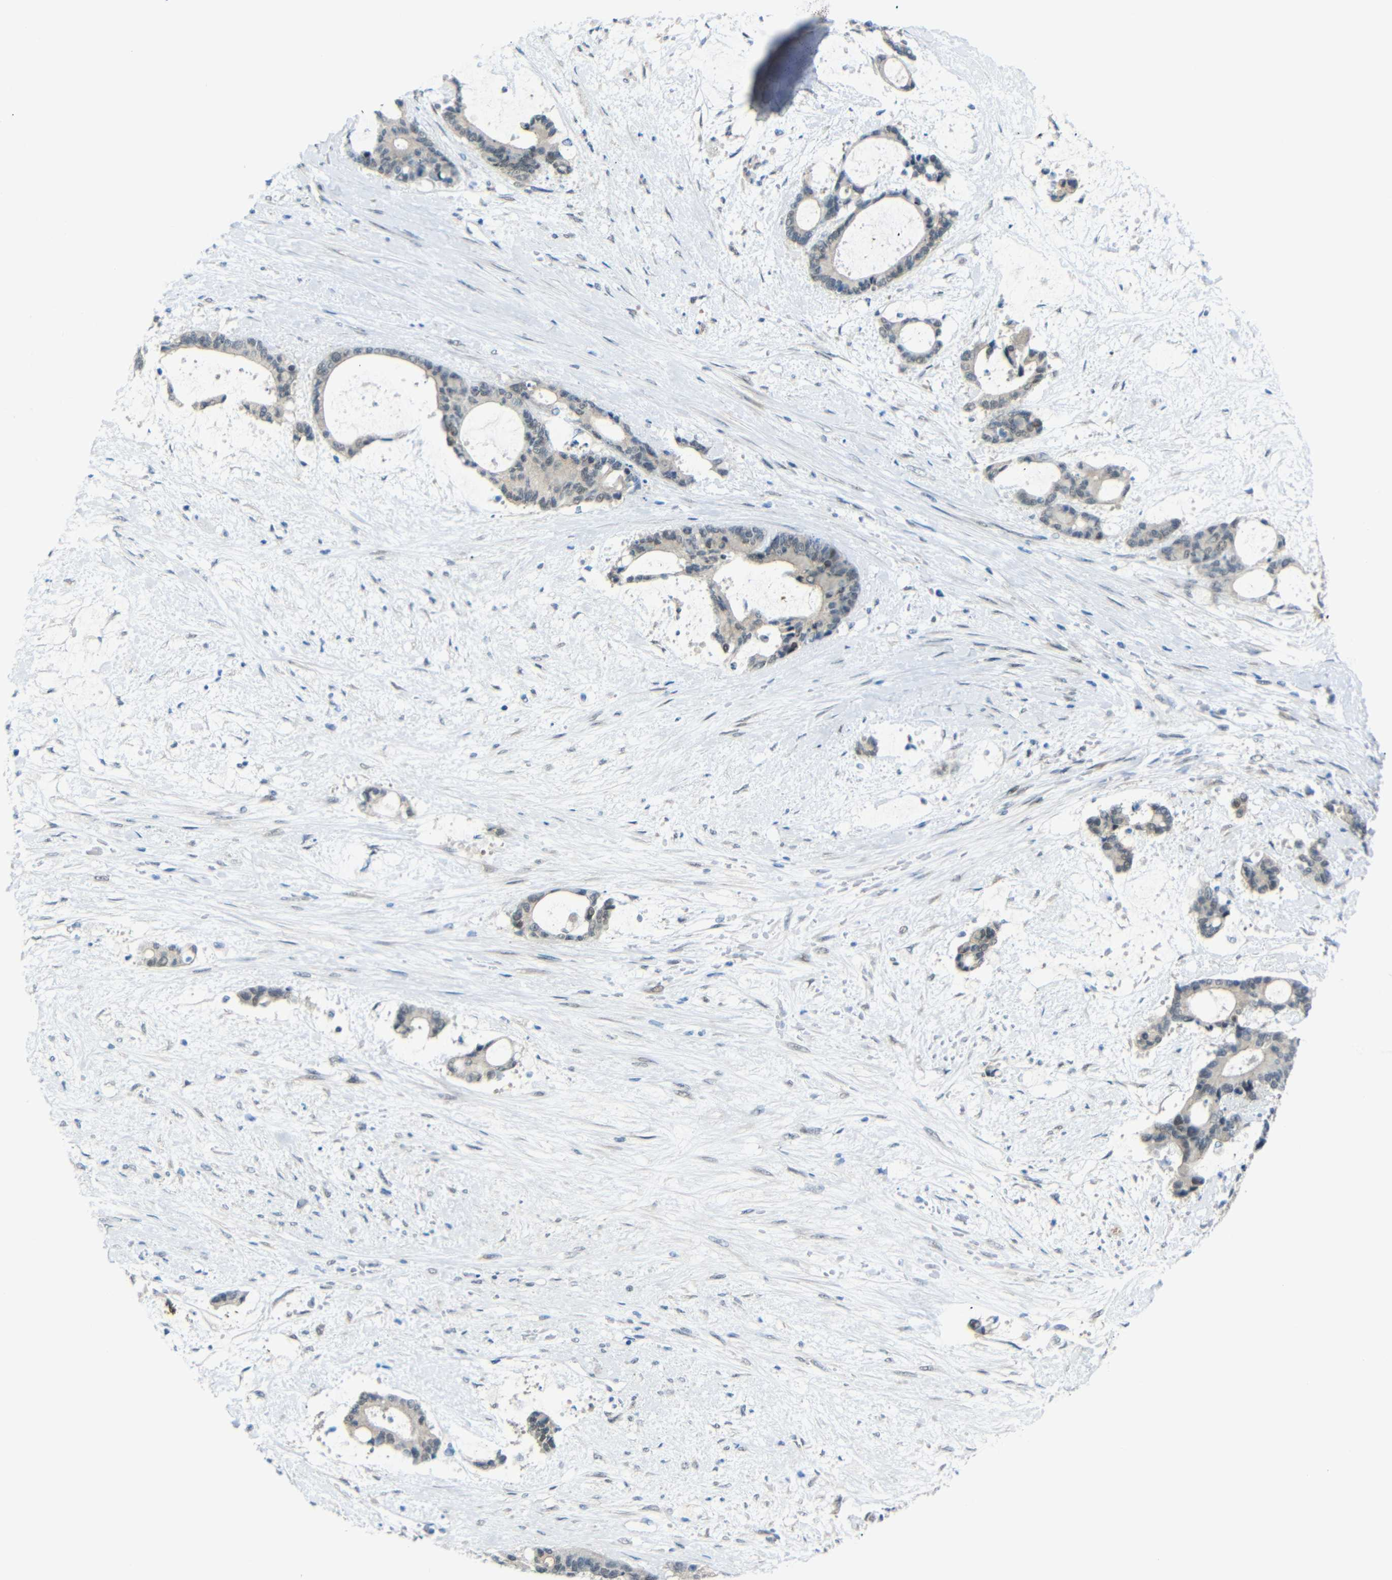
{"staining": {"intensity": "weak", "quantity": "<25%", "location": "nuclear"}, "tissue": "liver cancer", "cell_type": "Tumor cells", "image_type": "cancer", "snomed": [{"axis": "morphology", "description": "Normal tissue, NOS"}, {"axis": "morphology", "description": "Cholangiocarcinoma"}, {"axis": "topography", "description": "Liver"}, {"axis": "topography", "description": "Peripheral nerve tissue"}], "caption": "Liver cancer (cholangiocarcinoma) was stained to show a protein in brown. There is no significant staining in tumor cells.", "gene": "GPR158", "patient": {"sex": "female", "age": 73}}